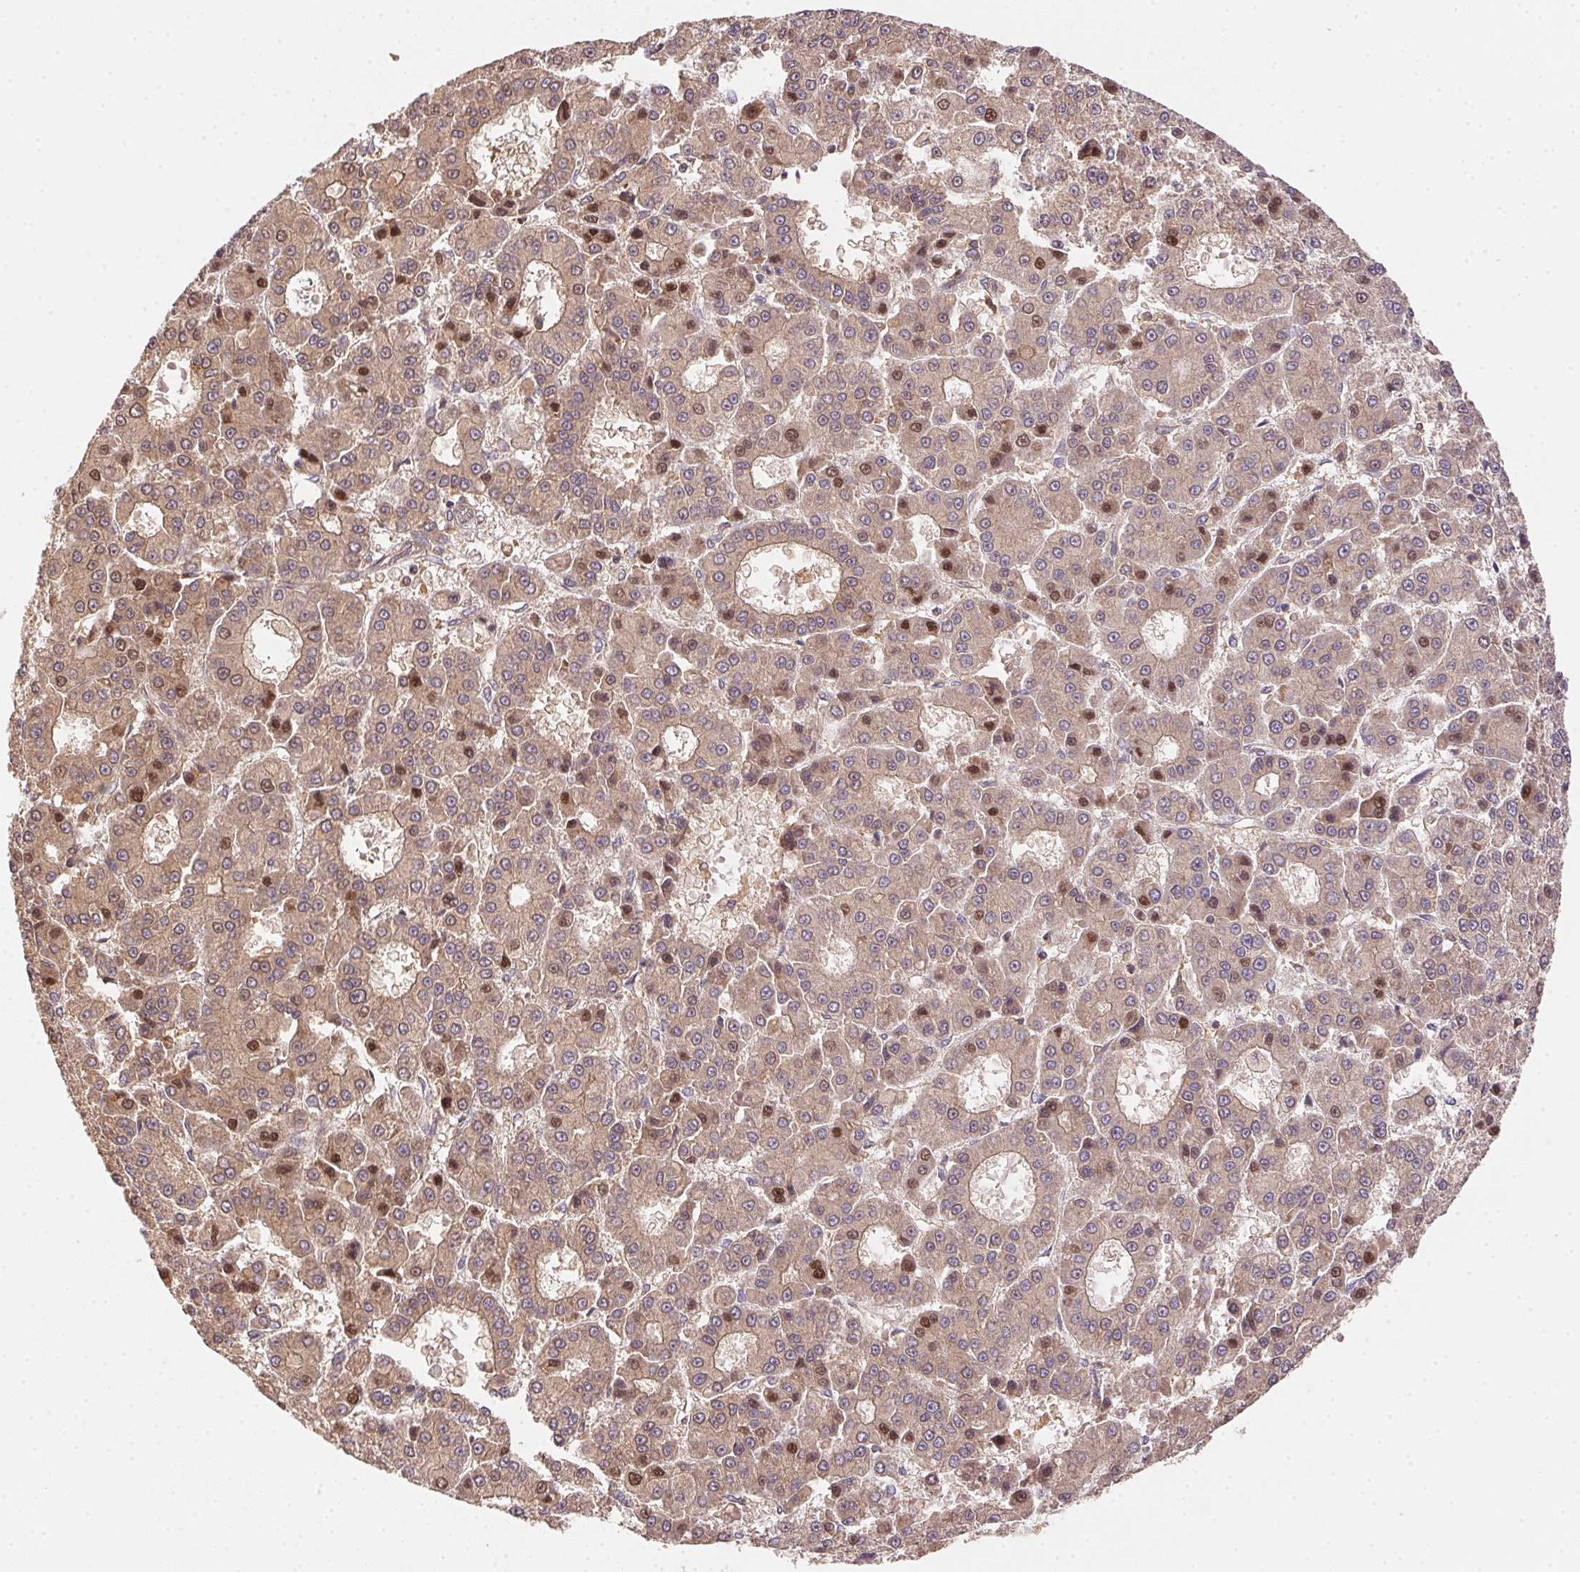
{"staining": {"intensity": "weak", "quantity": ">75%", "location": "cytoplasmic/membranous,nuclear"}, "tissue": "liver cancer", "cell_type": "Tumor cells", "image_type": "cancer", "snomed": [{"axis": "morphology", "description": "Carcinoma, Hepatocellular, NOS"}, {"axis": "topography", "description": "Liver"}], "caption": "Human liver cancer stained with a protein marker reveals weak staining in tumor cells.", "gene": "MEX3D", "patient": {"sex": "male", "age": 70}}